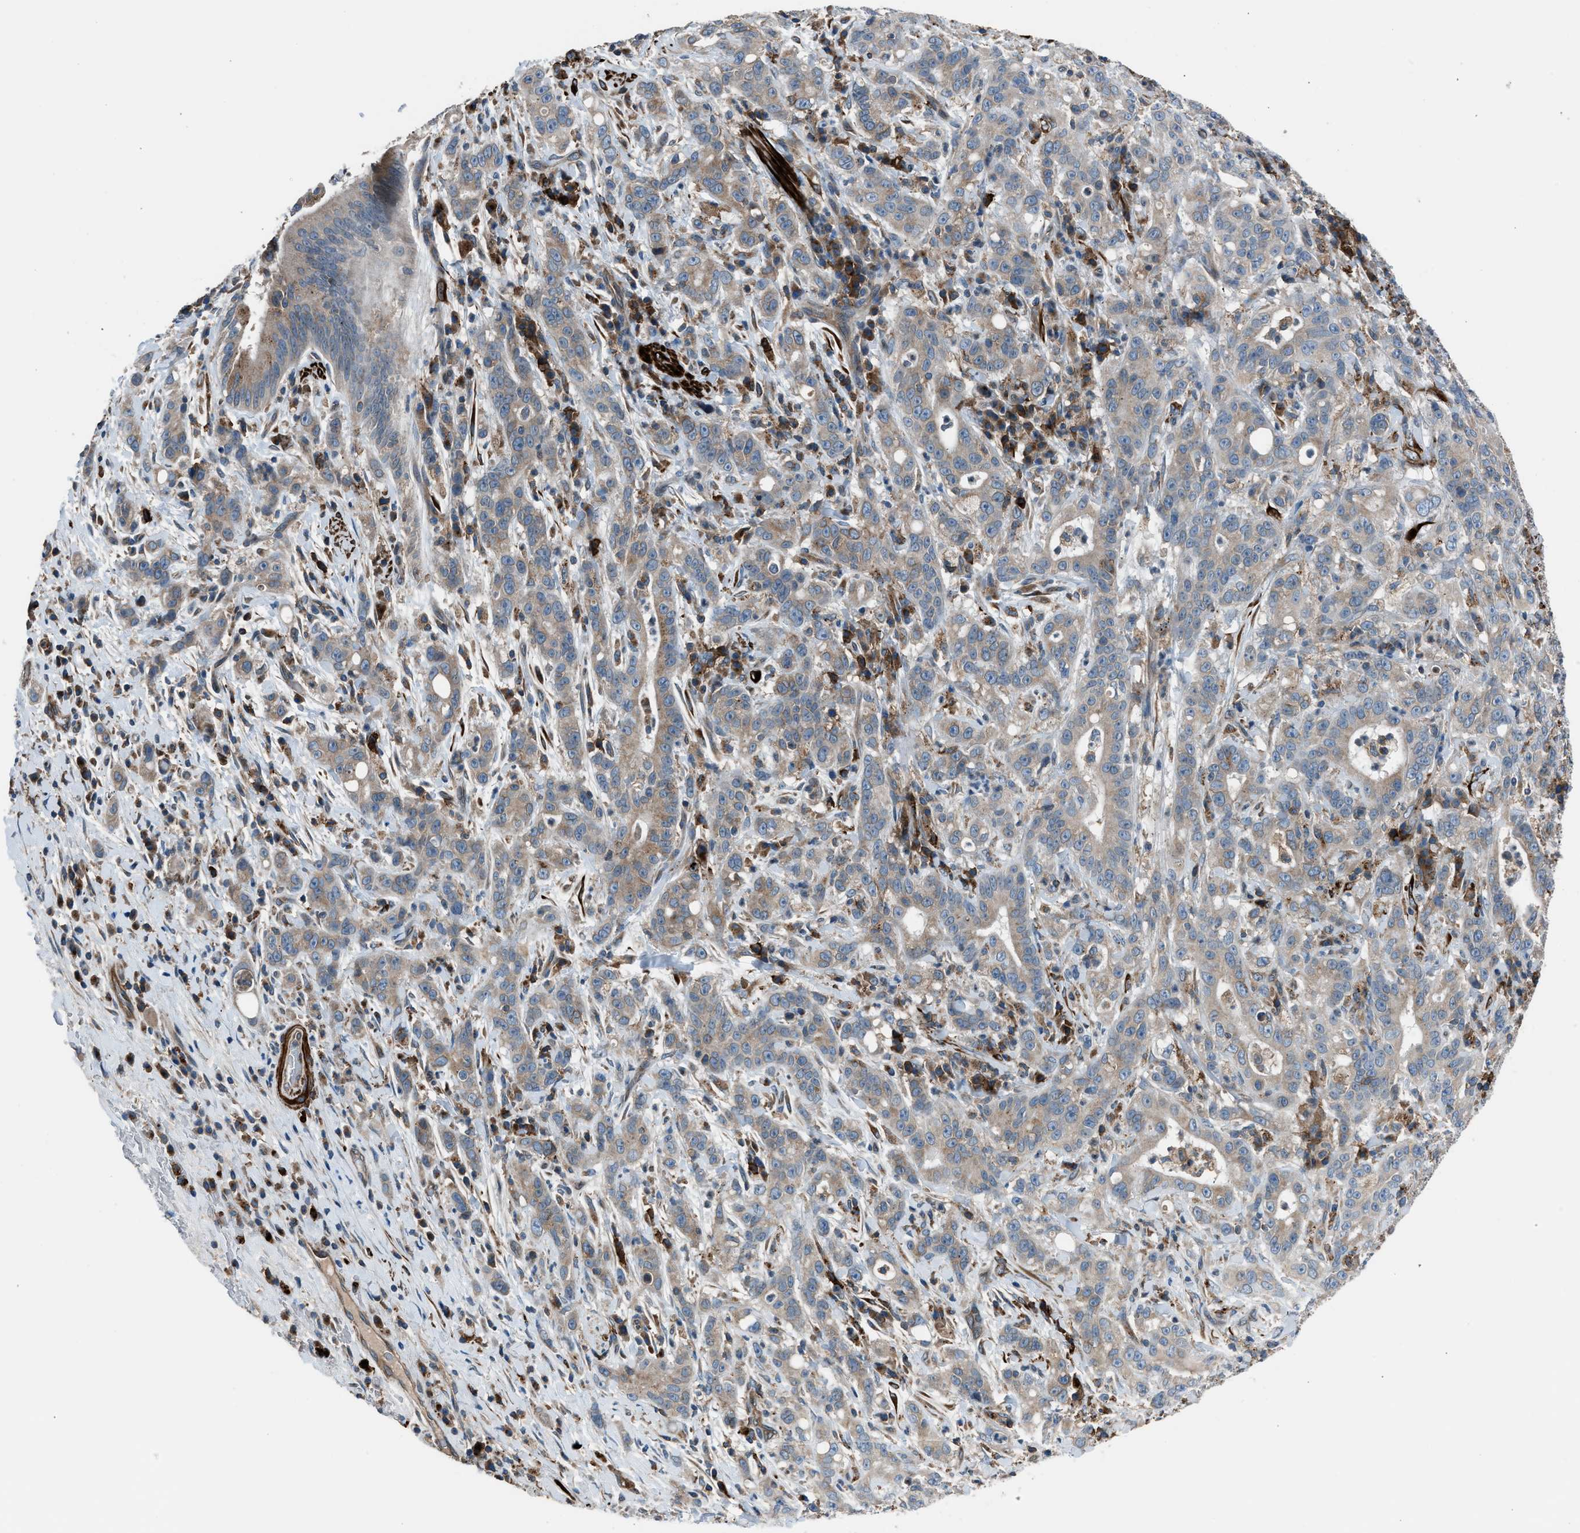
{"staining": {"intensity": "weak", "quantity": "25%-75%", "location": "cytoplasmic/membranous"}, "tissue": "liver cancer", "cell_type": "Tumor cells", "image_type": "cancer", "snomed": [{"axis": "morphology", "description": "Cholangiocarcinoma"}, {"axis": "topography", "description": "Liver"}], "caption": "Liver cholangiocarcinoma tissue displays weak cytoplasmic/membranous positivity in about 25%-75% of tumor cells, visualized by immunohistochemistry.", "gene": "LMBR1", "patient": {"sex": "female", "age": 38}}